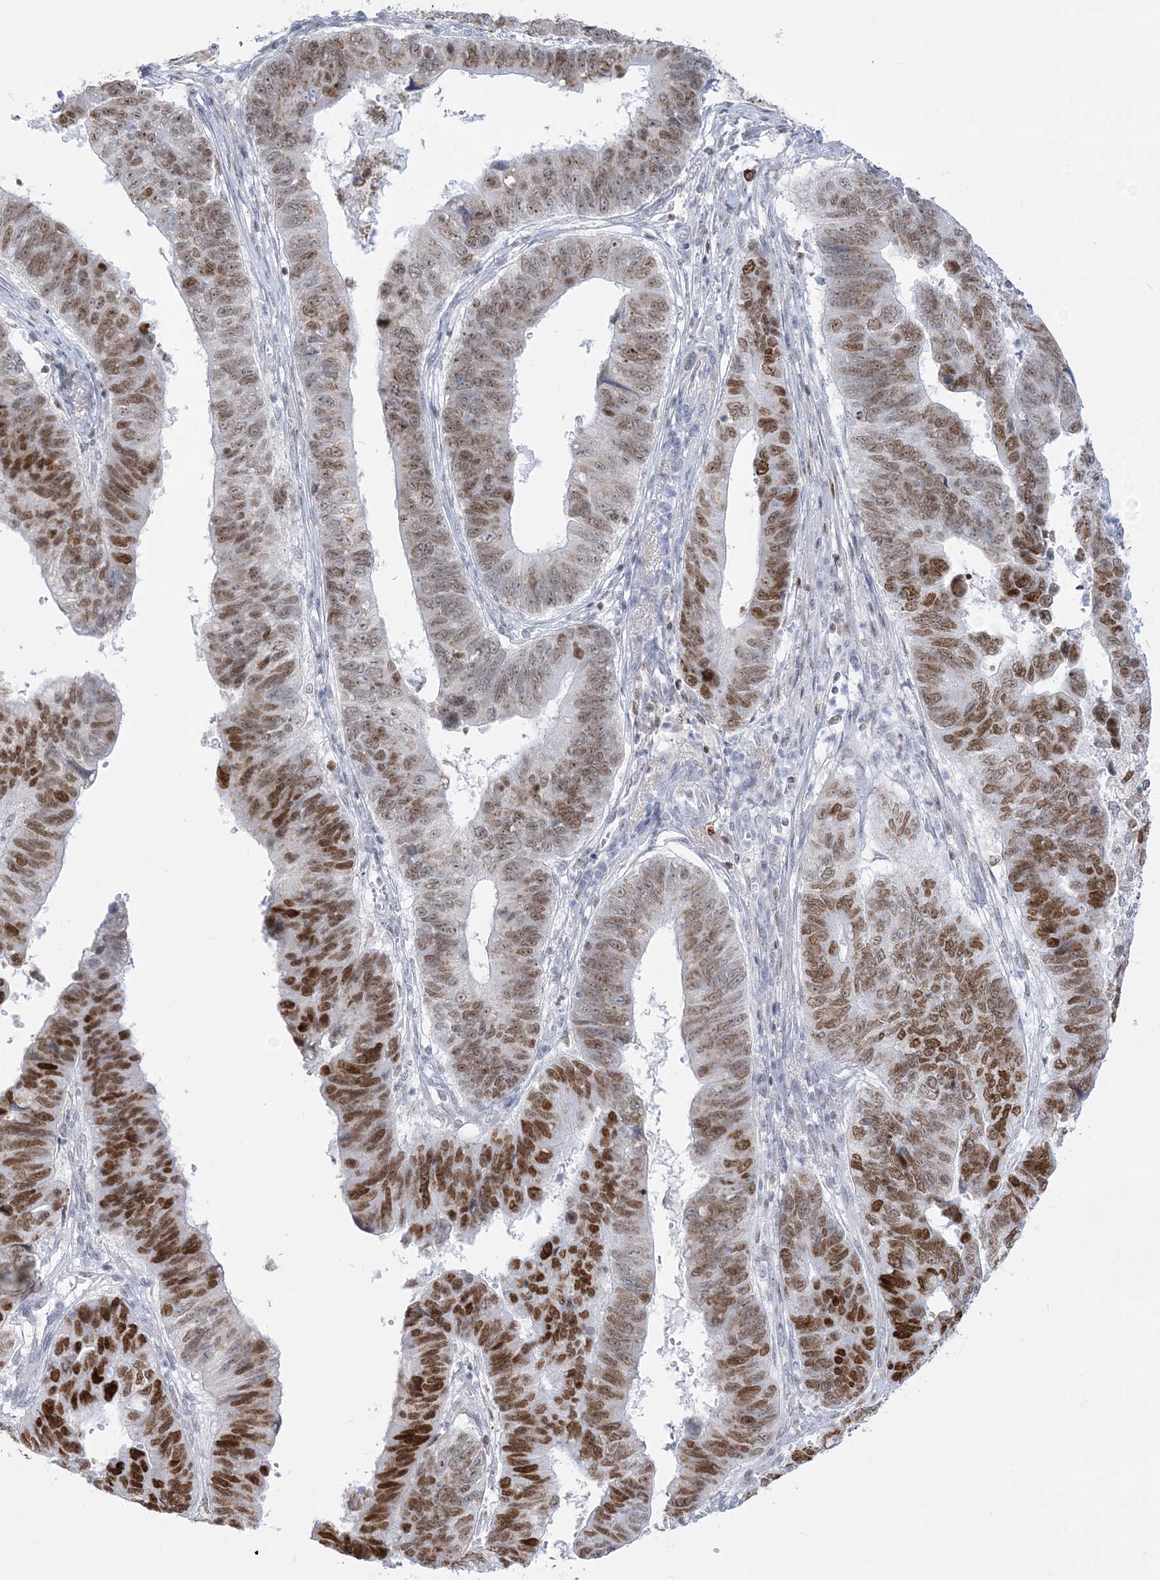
{"staining": {"intensity": "strong", "quantity": "25%-75%", "location": "nuclear"}, "tissue": "stomach cancer", "cell_type": "Tumor cells", "image_type": "cancer", "snomed": [{"axis": "morphology", "description": "Adenocarcinoma, NOS"}, {"axis": "topography", "description": "Stomach"}], "caption": "A photomicrograph of stomach cancer (adenocarcinoma) stained for a protein reveals strong nuclear brown staining in tumor cells. (brown staining indicates protein expression, while blue staining denotes nuclei).", "gene": "DDX21", "patient": {"sex": "male", "age": 59}}